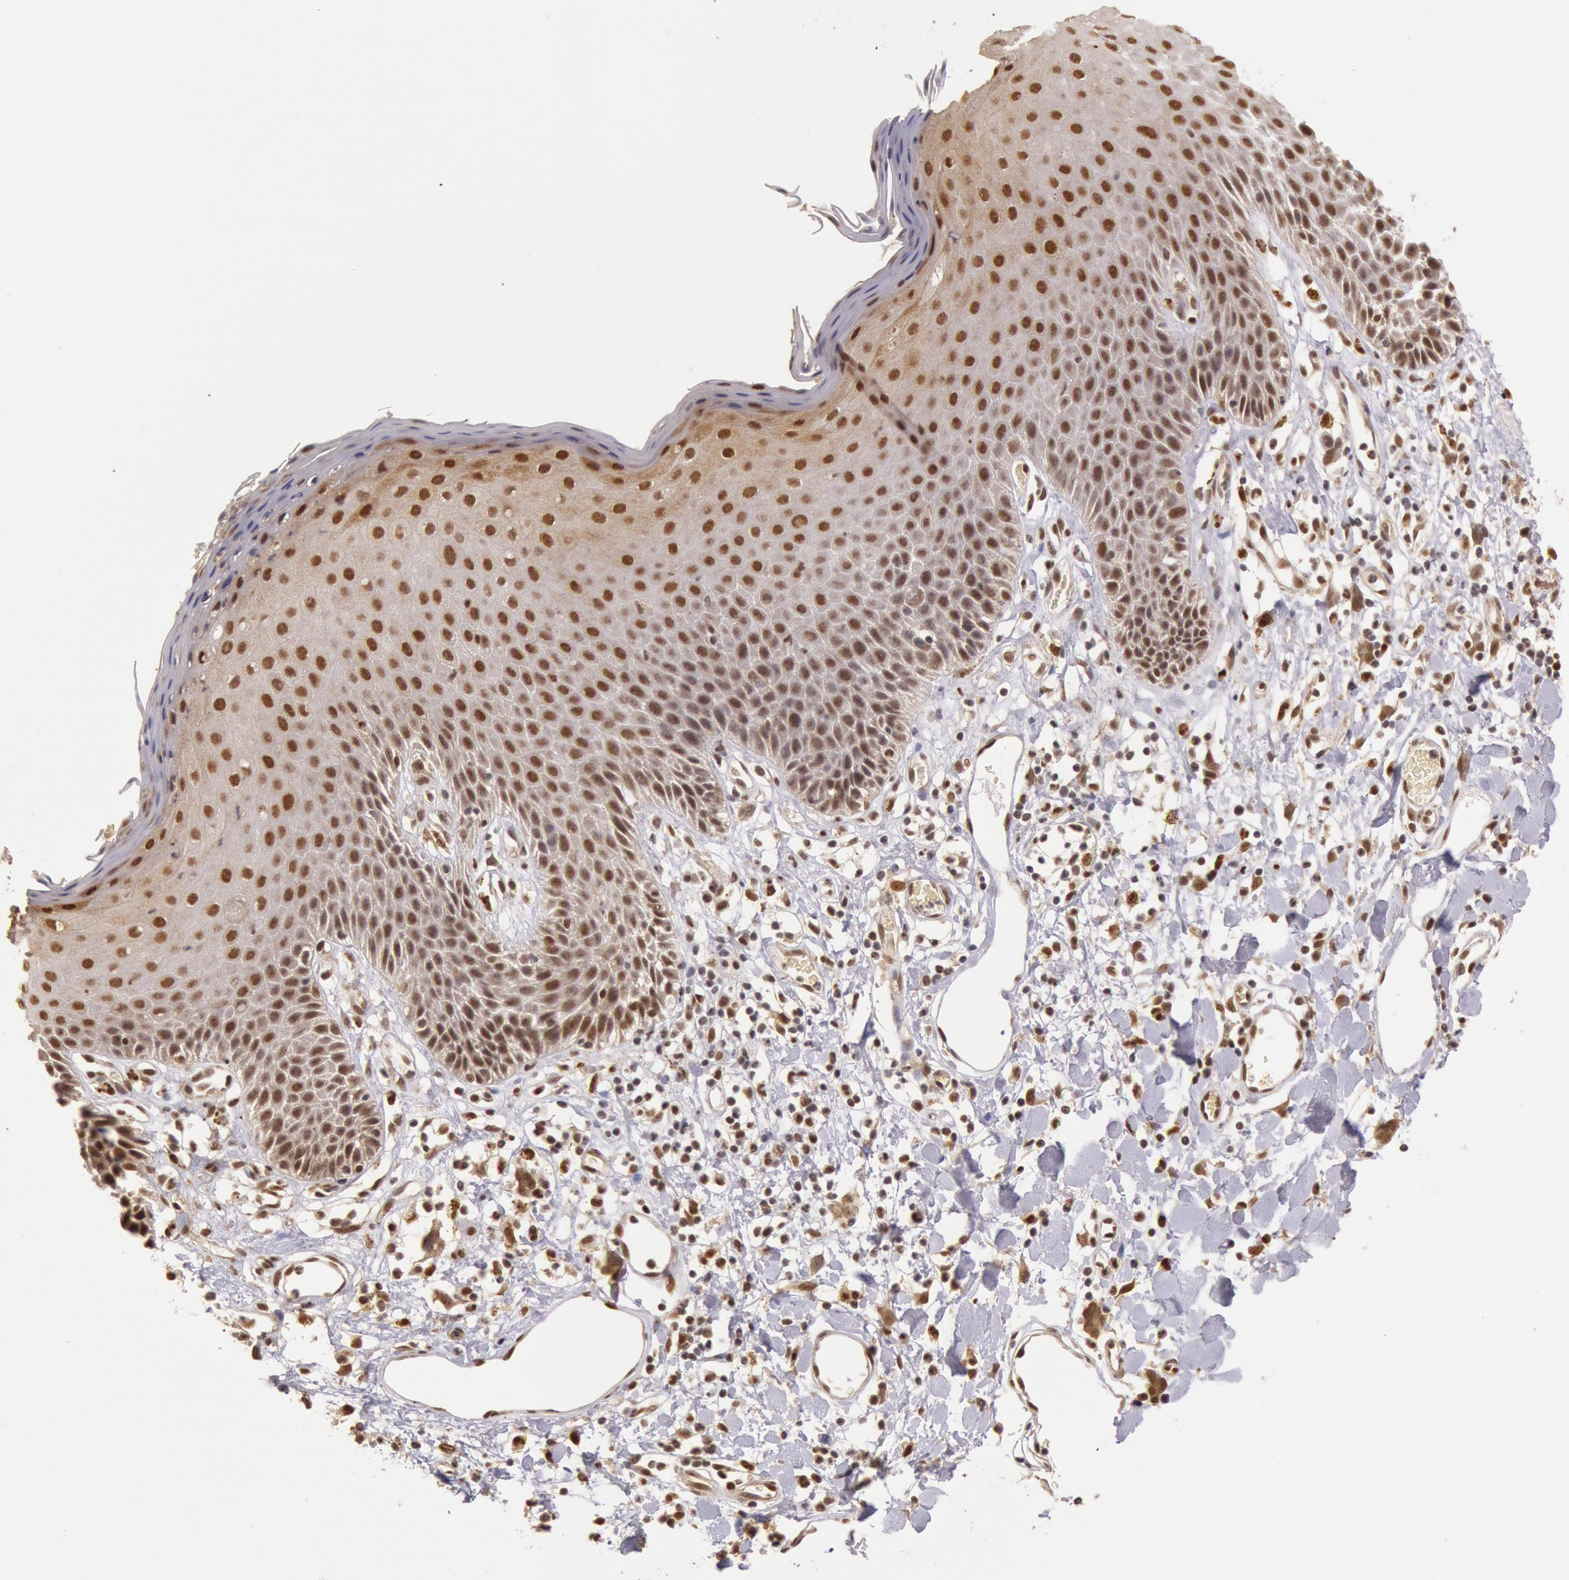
{"staining": {"intensity": "weak", "quantity": "25%-75%", "location": "nuclear"}, "tissue": "skin", "cell_type": "Epidermal cells", "image_type": "normal", "snomed": [{"axis": "morphology", "description": "Normal tissue, NOS"}, {"axis": "topography", "description": "Vulva"}, {"axis": "topography", "description": "Peripheral nerve tissue"}], "caption": "The image demonstrates a brown stain indicating the presence of a protein in the nuclear of epidermal cells in skin.", "gene": "LIG4", "patient": {"sex": "female", "age": 68}}